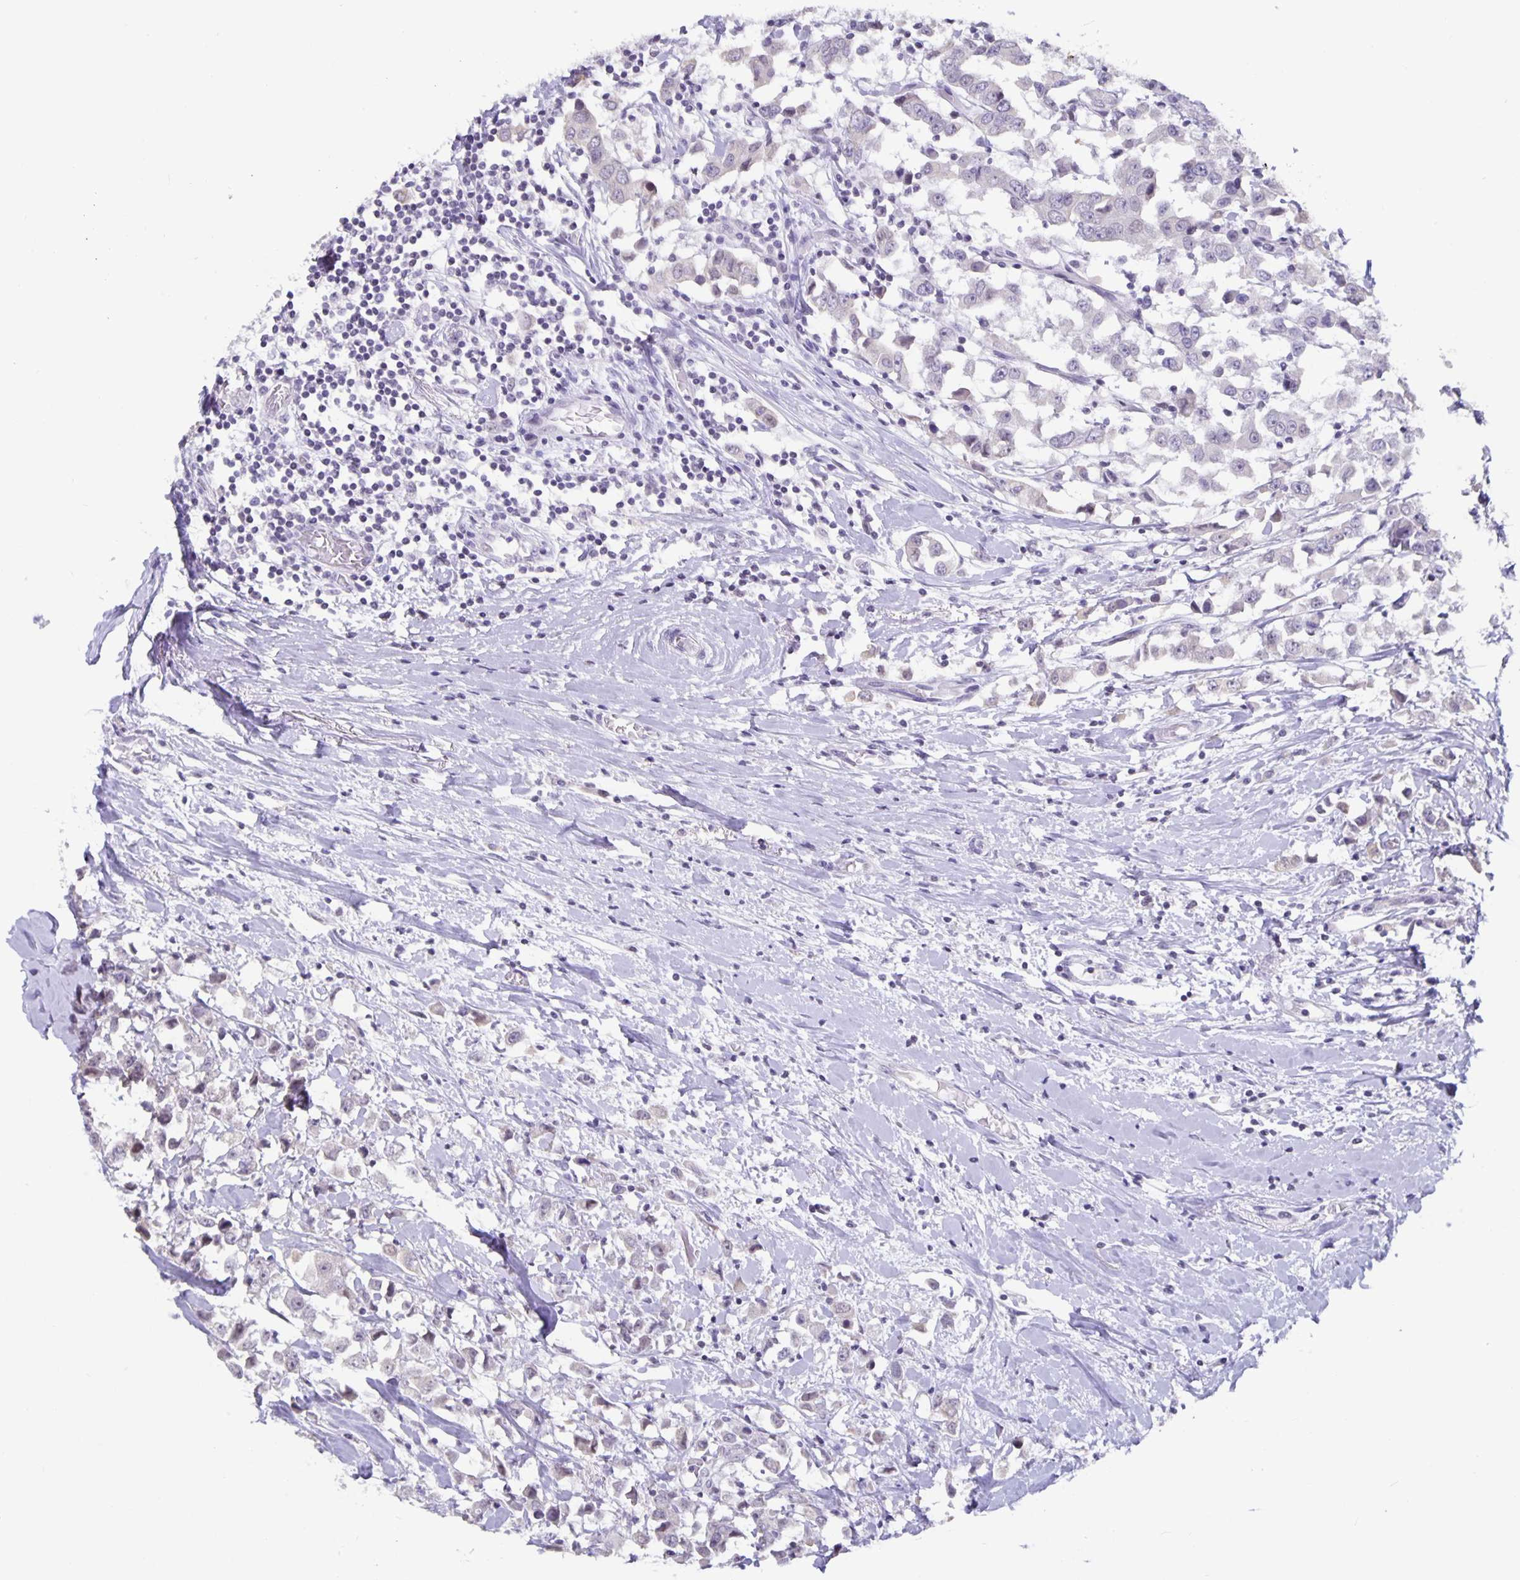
{"staining": {"intensity": "negative", "quantity": "none", "location": "none"}, "tissue": "breast cancer", "cell_type": "Tumor cells", "image_type": "cancer", "snomed": [{"axis": "morphology", "description": "Duct carcinoma"}, {"axis": "topography", "description": "Breast"}], "caption": "Breast cancer (infiltrating ductal carcinoma) stained for a protein using IHC displays no expression tumor cells.", "gene": "OLIG2", "patient": {"sex": "female", "age": 61}}